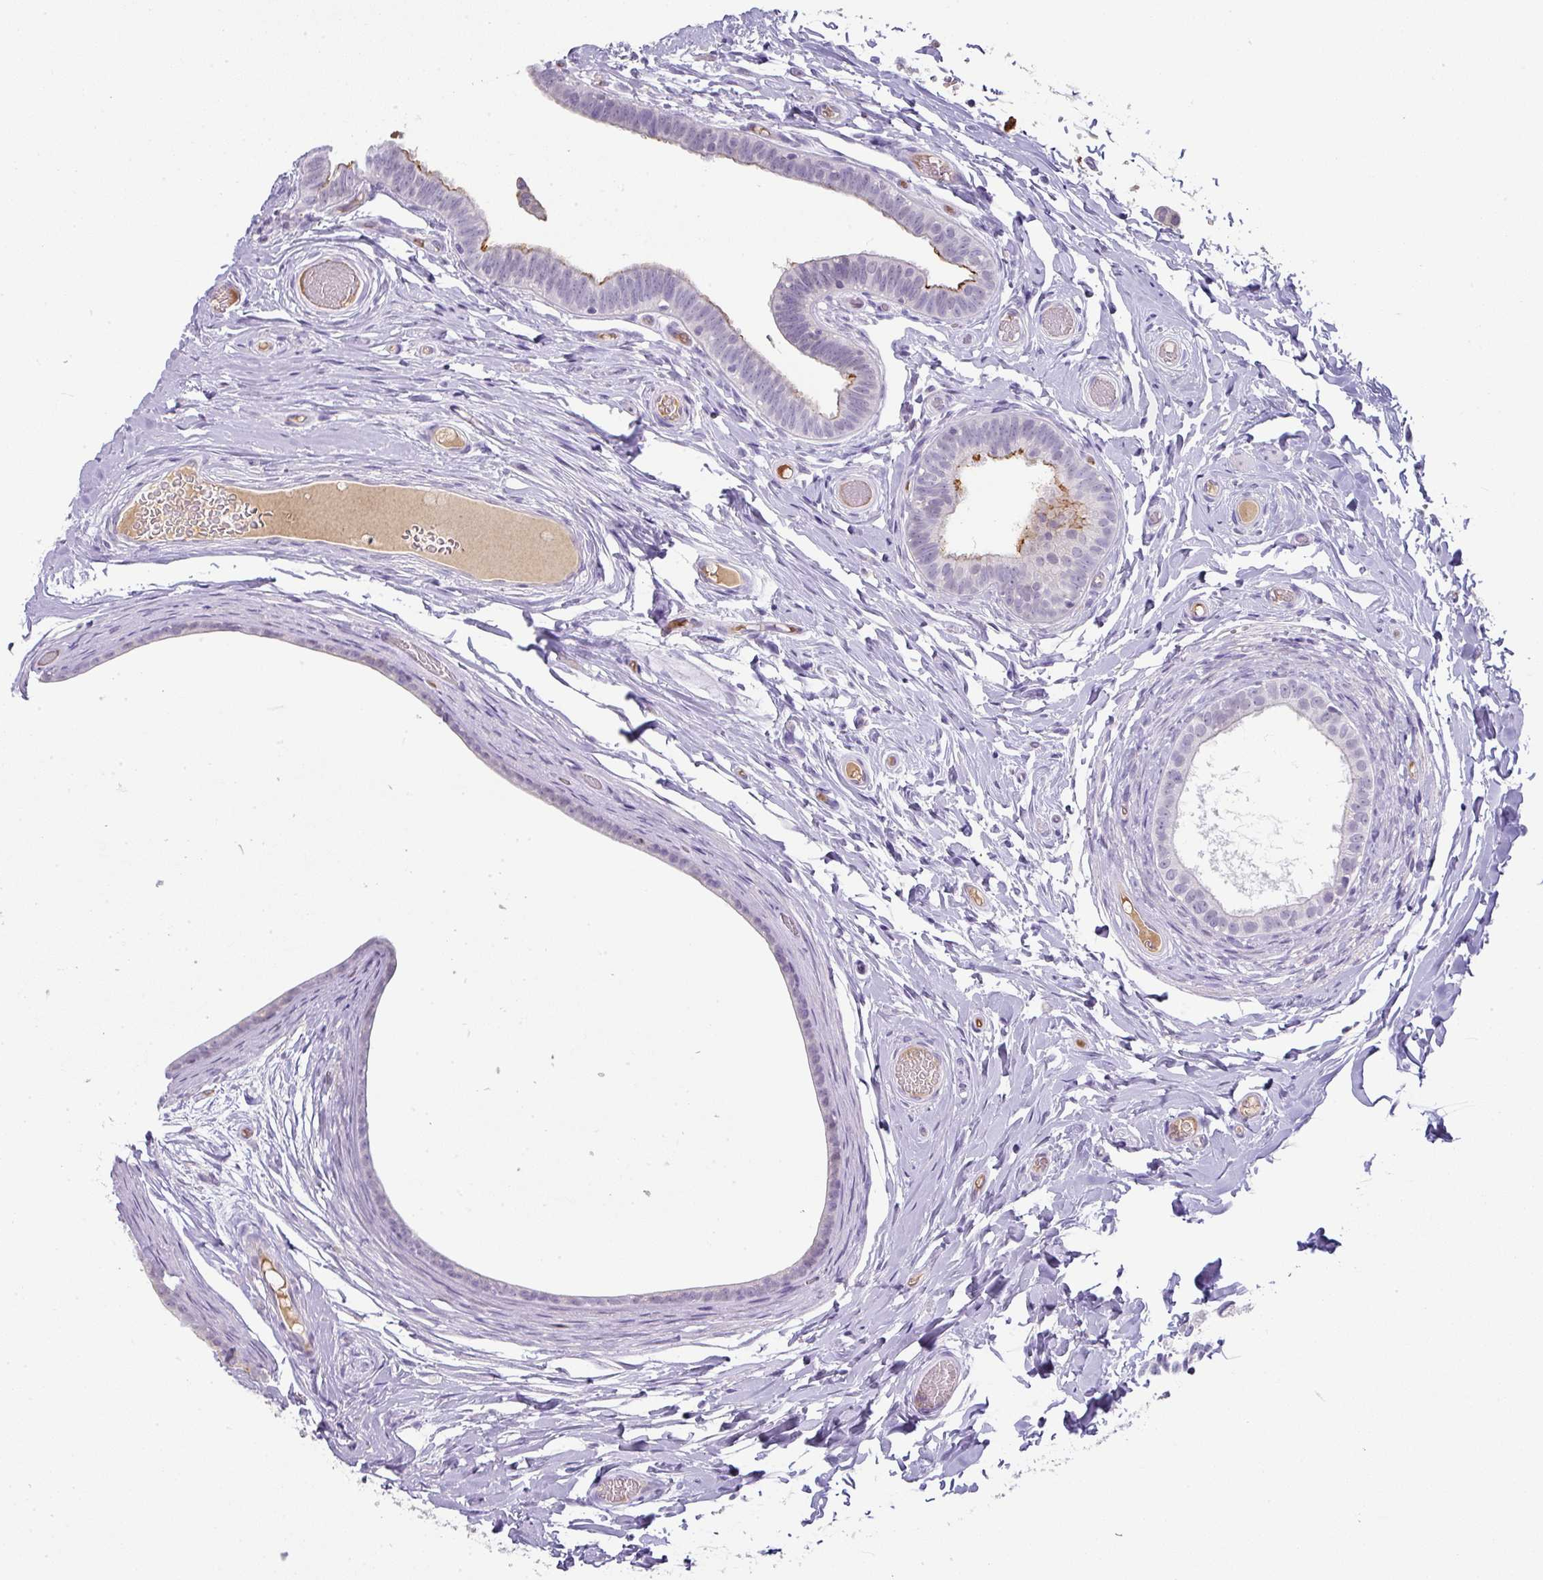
{"staining": {"intensity": "negative", "quantity": "none", "location": "none"}, "tissue": "epididymis", "cell_type": "Glandular cells", "image_type": "normal", "snomed": [{"axis": "morphology", "description": "Normal tissue, NOS"}, {"axis": "morphology", "description": "Carcinoma, Embryonal, NOS"}, {"axis": "topography", "description": "Testis"}, {"axis": "topography", "description": "Epididymis"}], "caption": "This is an IHC photomicrograph of benign human epididymis. There is no staining in glandular cells.", "gene": "FGF17", "patient": {"sex": "male", "age": 36}}